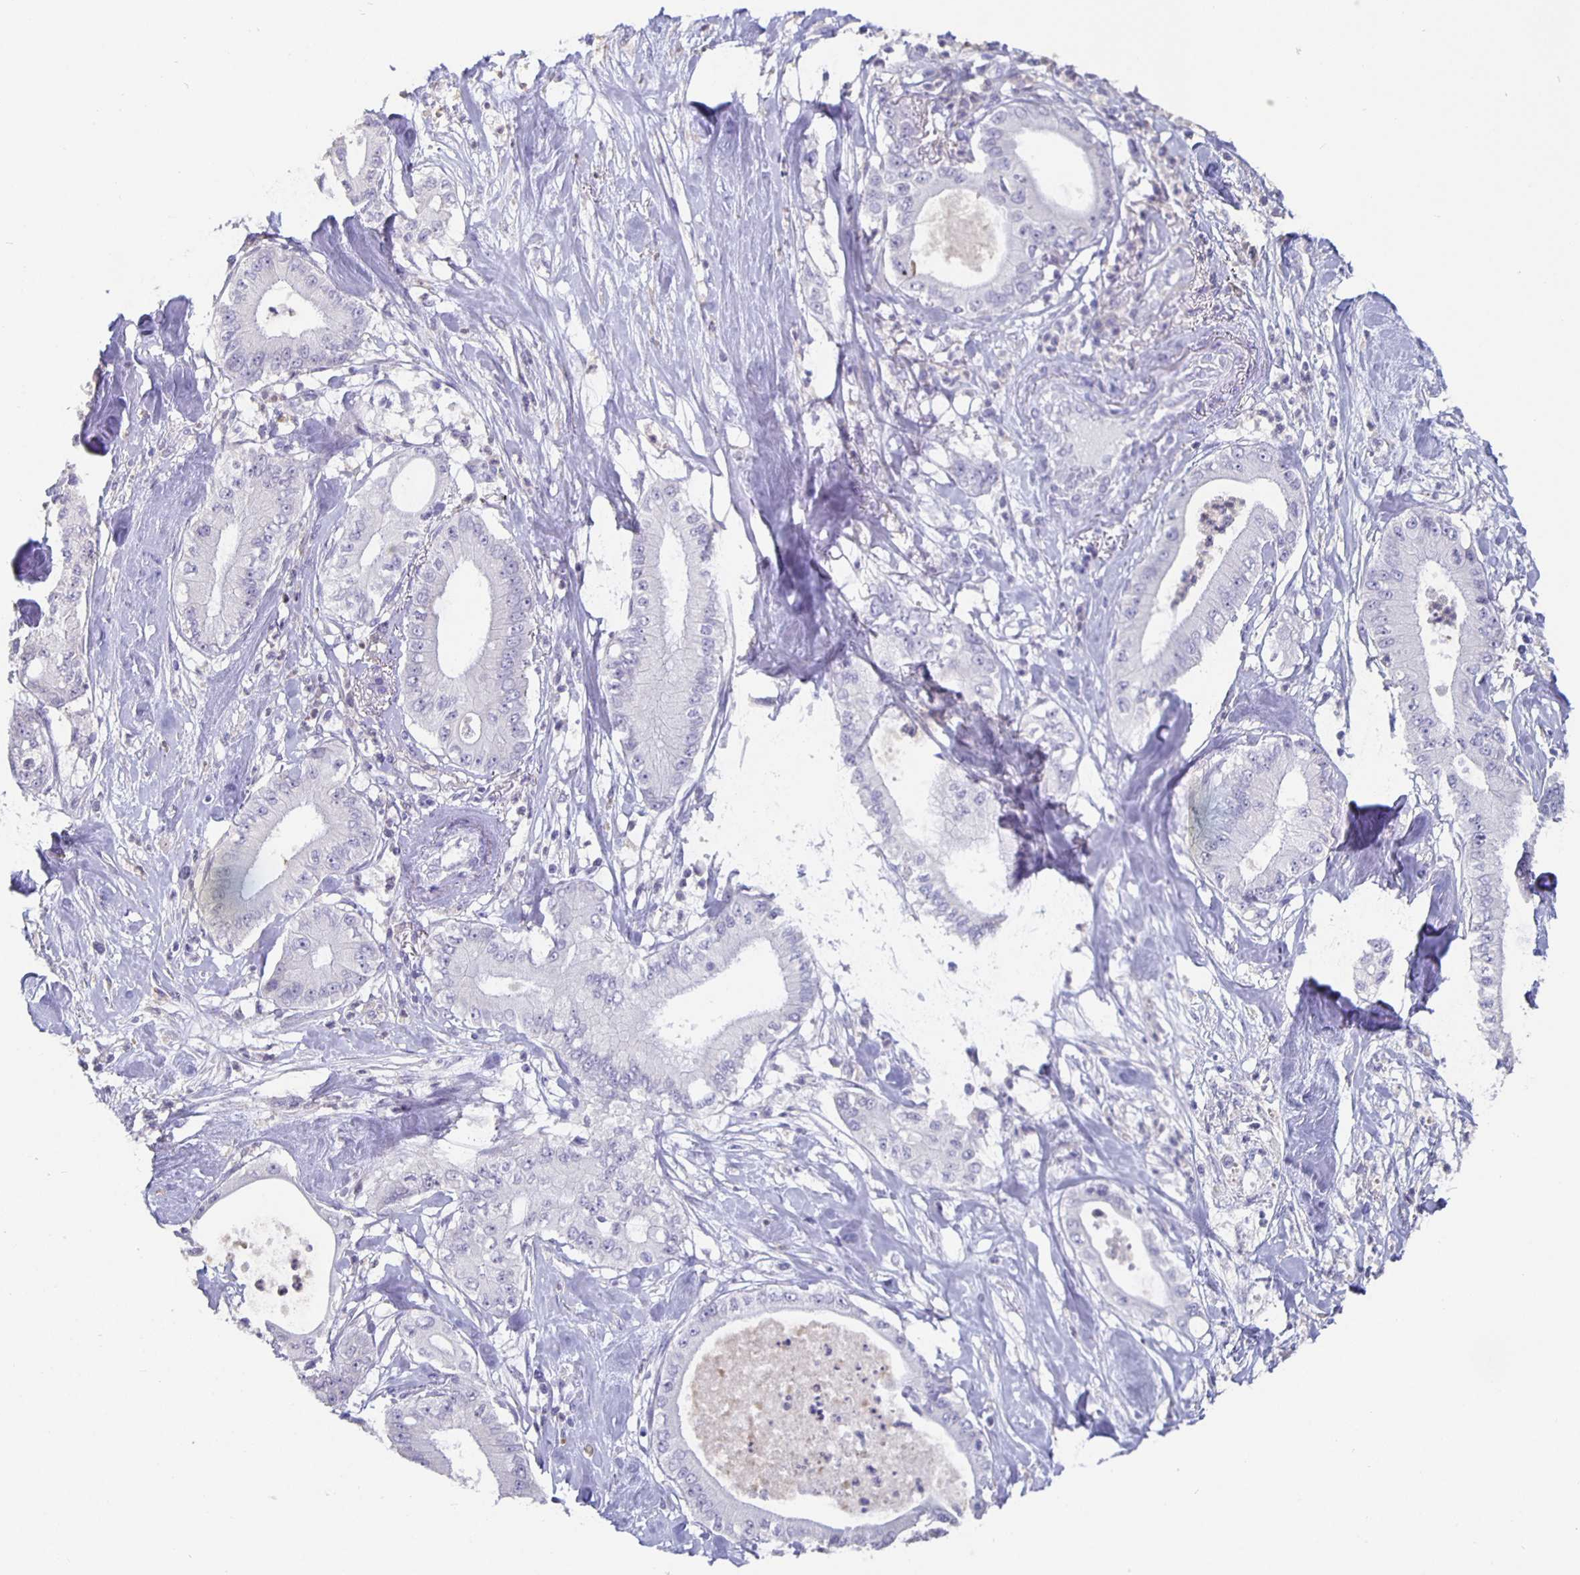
{"staining": {"intensity": "negative", "quantity": "none", "location": "none"}, "tissue": "pancreatic cancer", "cell_type": "Tumor cells", "image_type": "cancer", "snomed": [{"axis": "morphology", "description": "Adenocarcinoma, NOS"}, {"axis": "topography", "description": "Pancreas"}], "caption": "There is no significant positivity in tumor cells of pancreatic adenocarcinoma.", "gene": "GPX4", "patient": {"sex": "male", "age": 71}}